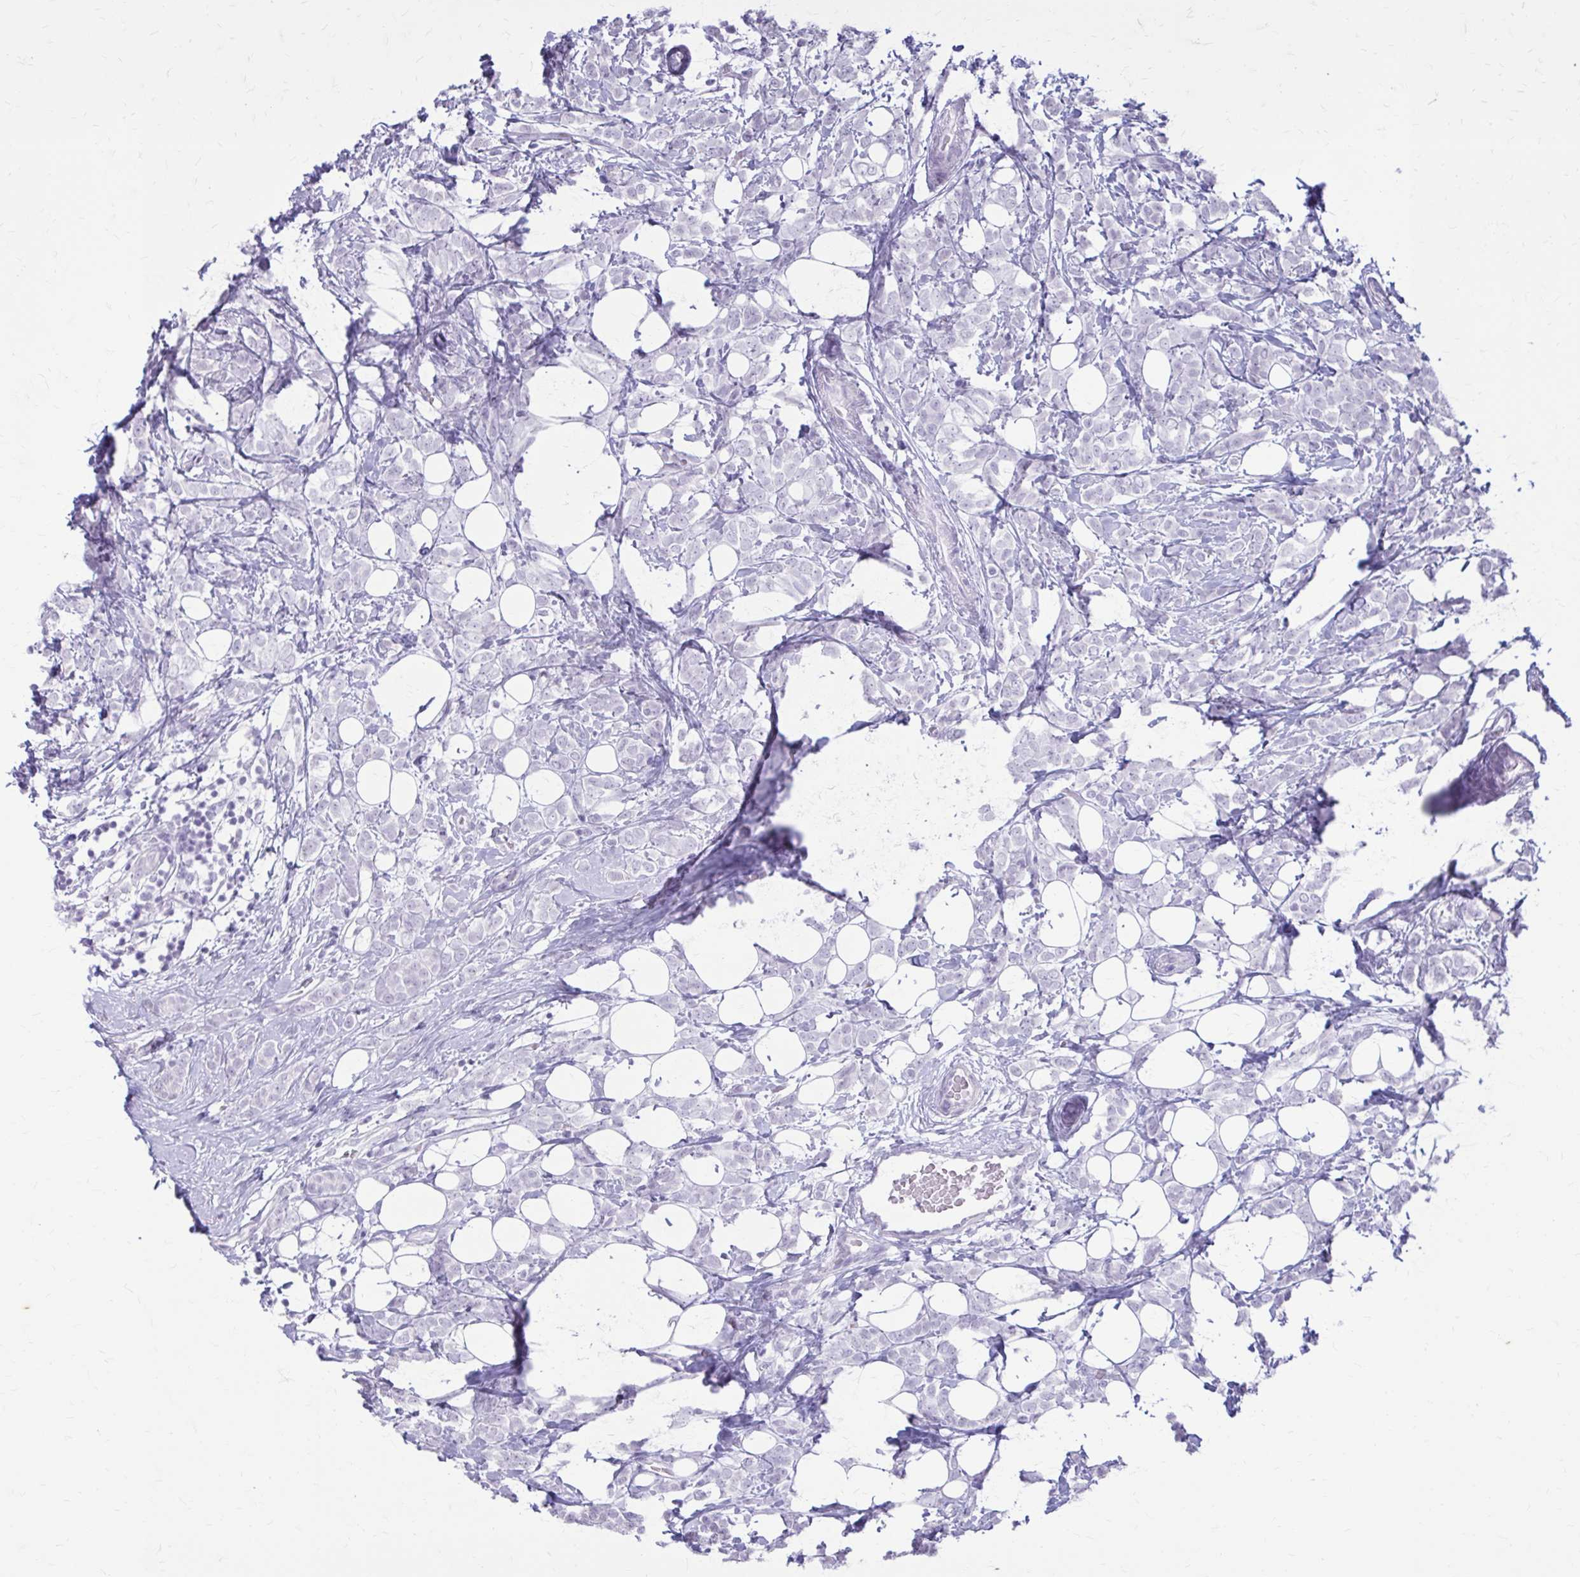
{"staining": {"intensity": "negative", "quantity": "none", "location": "none"}, "tissue": "breast cancer", "cell_type": "Tumor cells", "image_type": "cancer", "snomed": [{"axis": "morphology", "description": "Lobular carcinoma"}, {"axis": "topography", "description": "Breast"}], "caption": "Image shows no protein expression in tumor cells of breast cancer (lobular carcinoma) tissue.", "gene": "KRT5", "patient": {"sex": "female", "age": 49}}